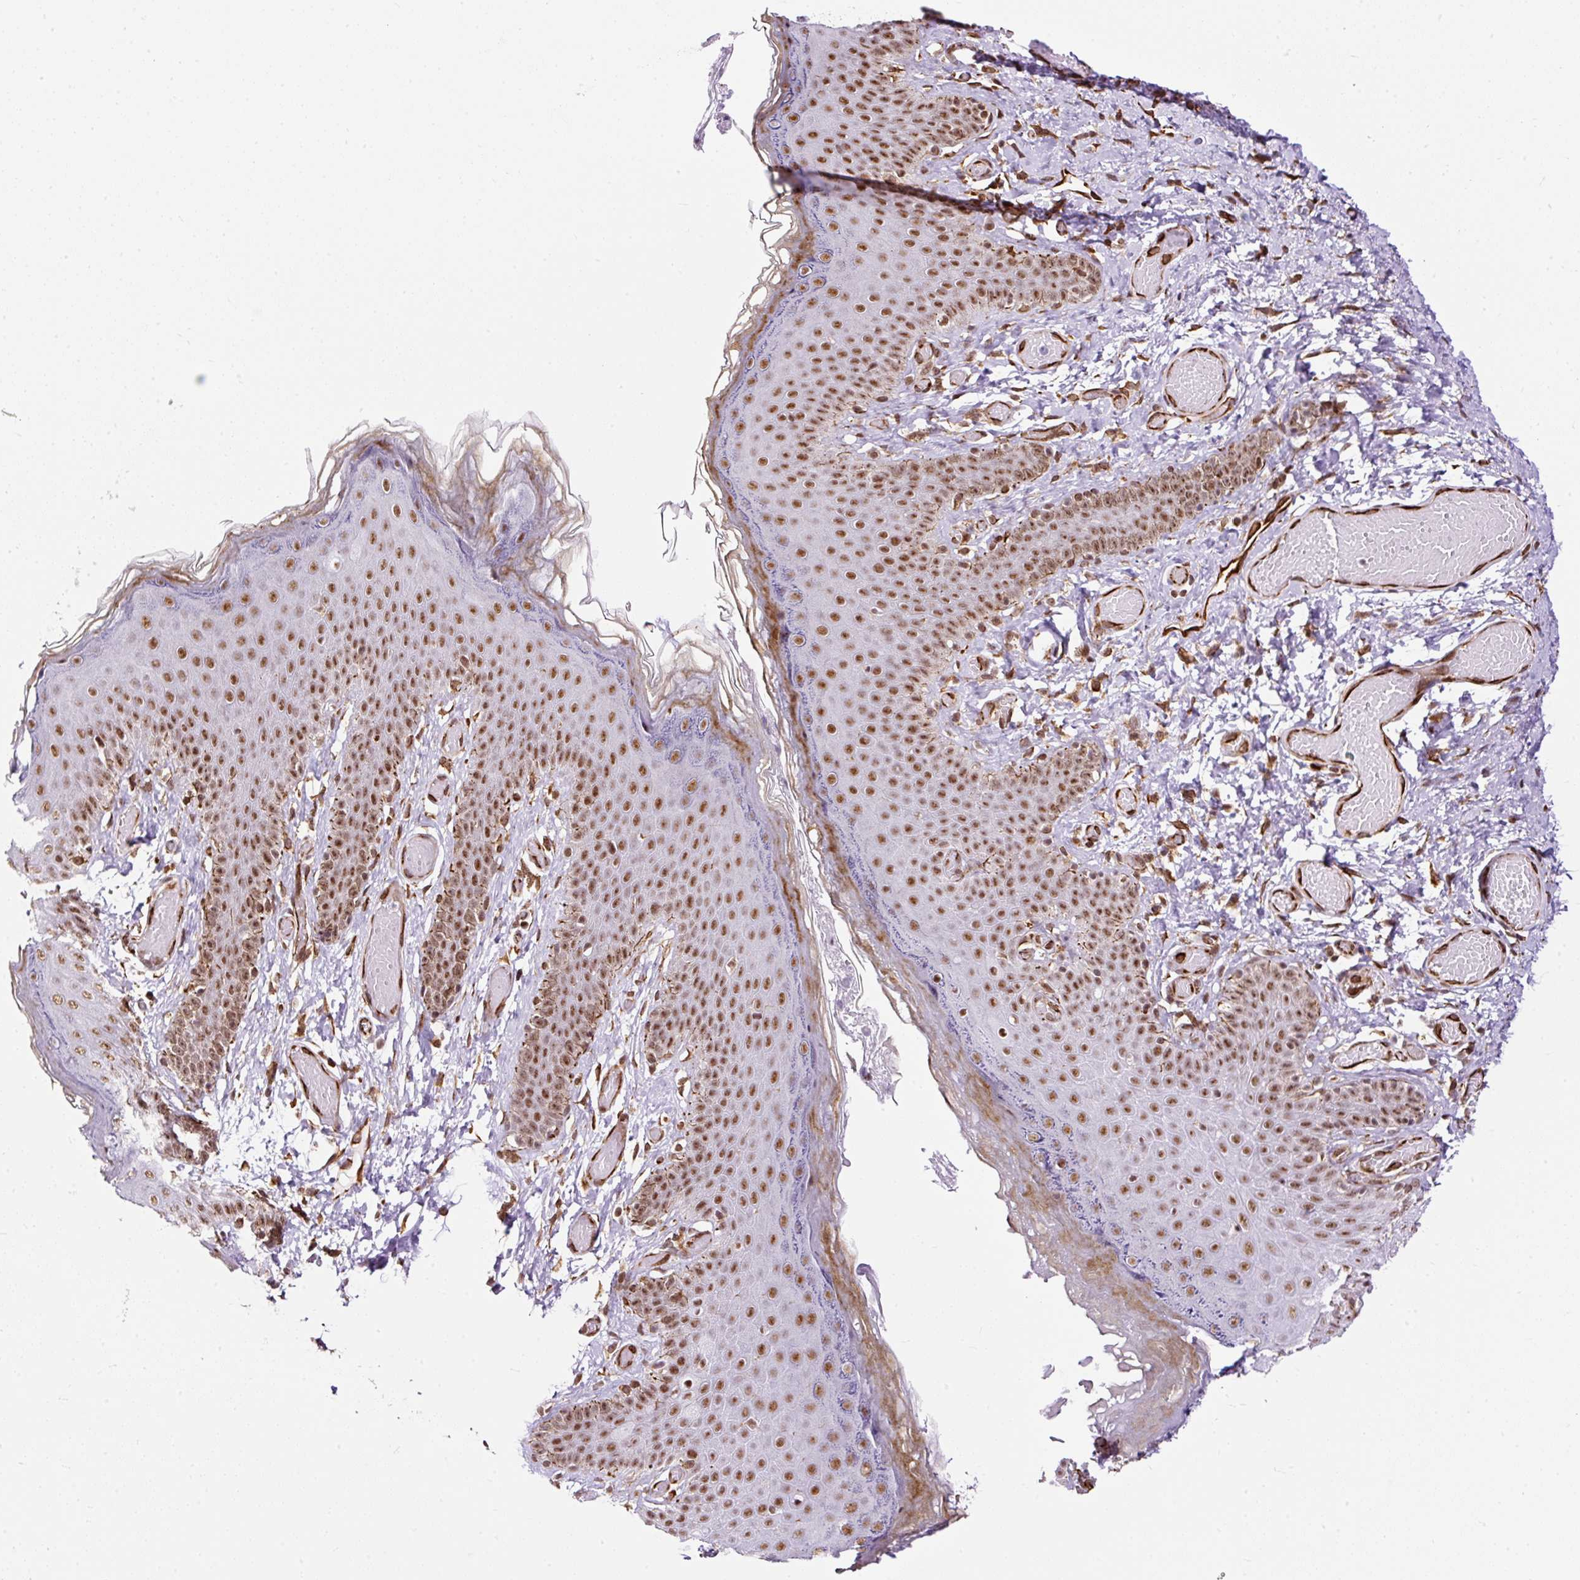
{"staining": {"intensity": "moderate", "quantity": ">75%", "location": "nuclear"}, "tissue": "skin", "cell_type": "Epidermal cells", "image_type": "normal", "snomed": [{"axis": "morphology", "description": "Normal tissue, NOS"}, {"axis": "topography", "description": "Anal"}], "caption": "Benign skin displays moderate nuclear expression in about >75% of epidermal cells.", "gene": "FMC1", "patient": {"sex": "female", "age": 40}}